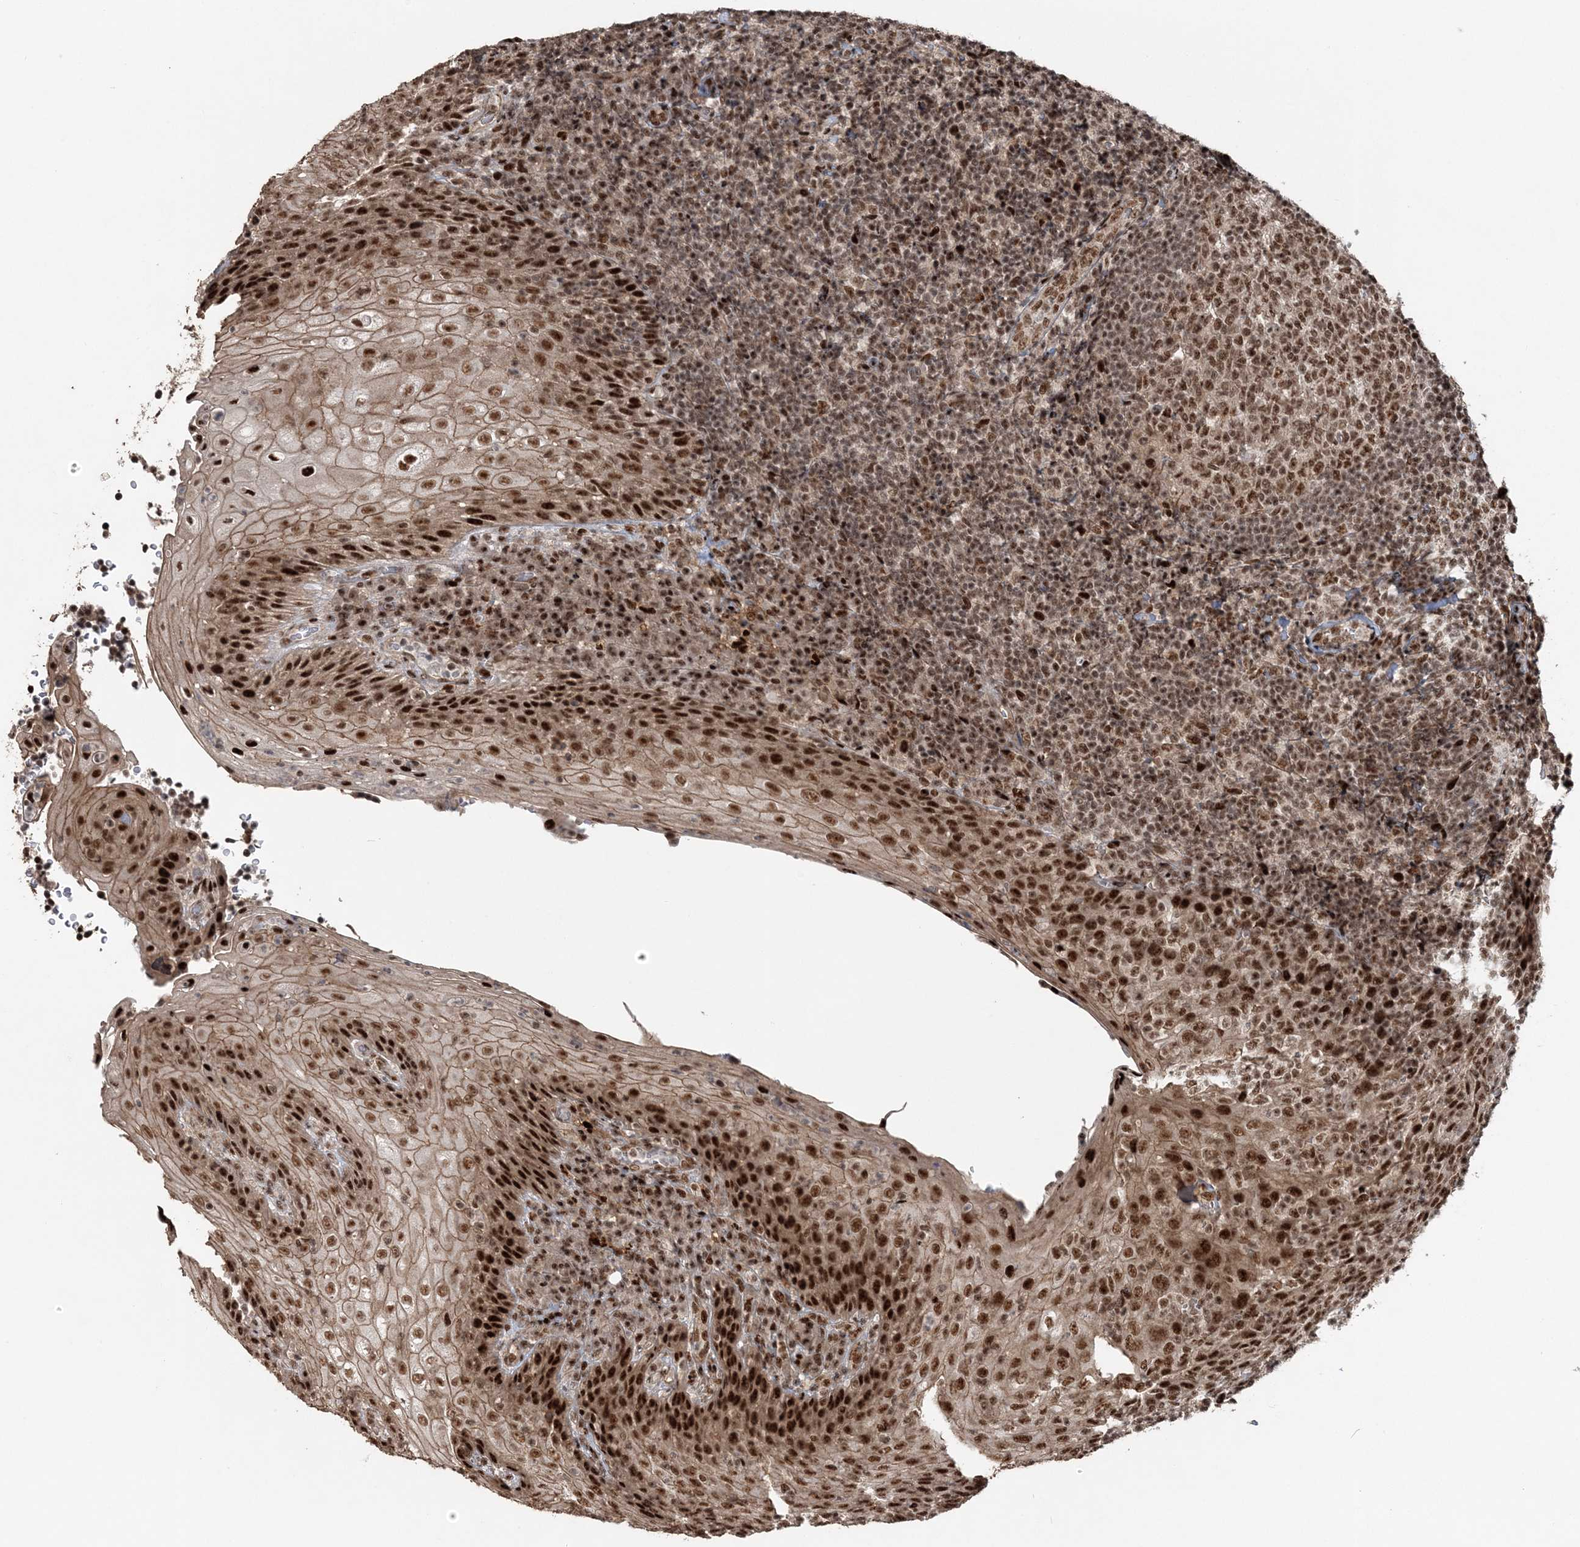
{"staining": {"intensity": "strong", "quantity": ">75%", "location": "nuclear"}, "tissue": "tonsil", "cell_type": "Germinal center cells", "image_type": "normal", "snomed": [{"axis": "morphology", "description": "Normal tissue, NOS"}, {"axis": "topography", "description": "Tonsil"}], "caption": "Human tonsil stained for a protein (brown) reveals strong nuclear positive expression in about >75% of germinal center cells.", "gene": "EXOSC8", "patient": {"sex": "male", "age": 37}}